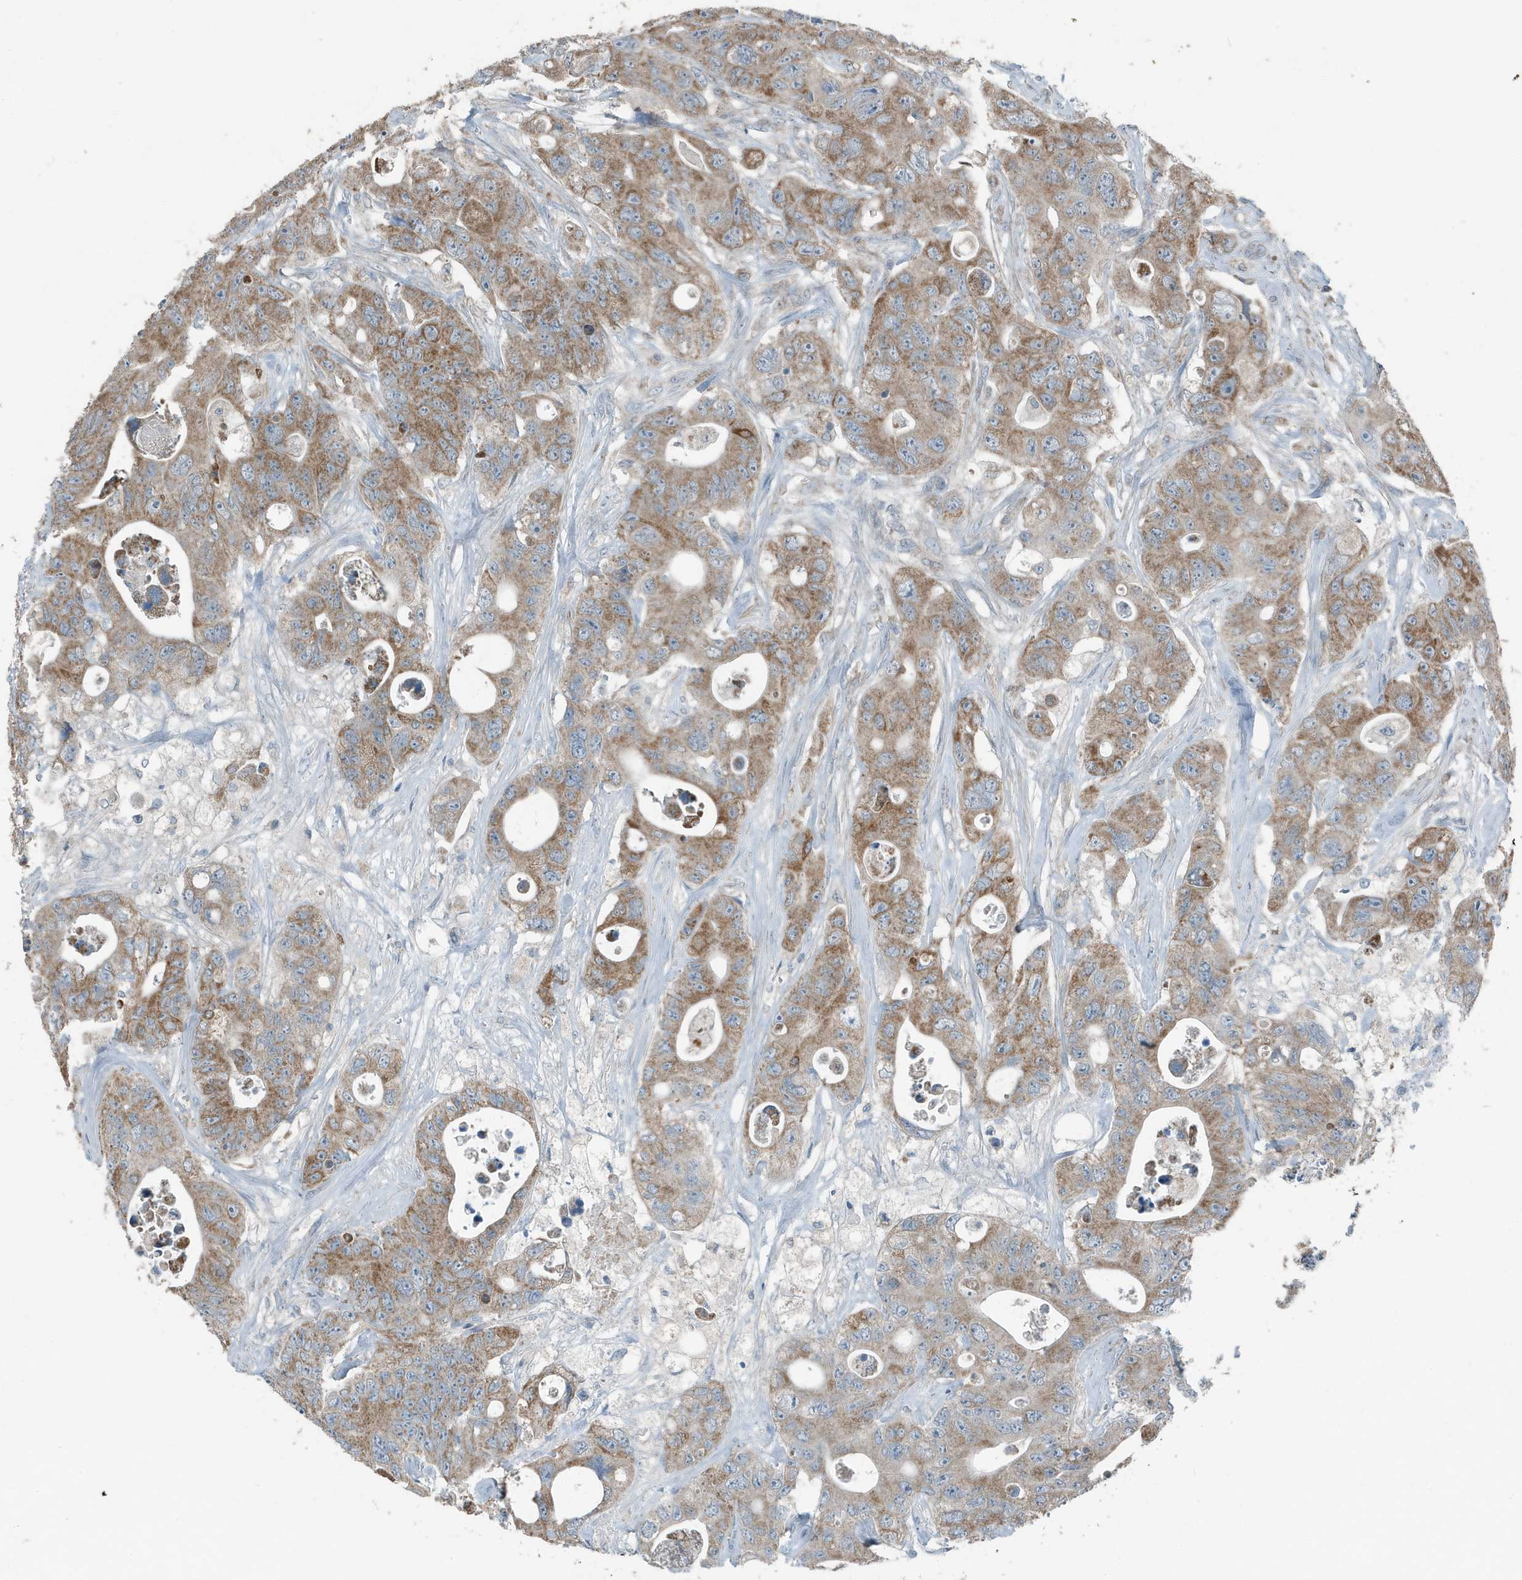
{"staining": {"intensity": "moderate", "quantity": ">75%", "location": "cytoplasmic/membranous"}, "tissue": "colorectal cancer", "cell_type": "Tumor cells", "image_type": "cancer", "snomed": [{"axis": "morphology", "description": "Adenocarcinoma, NOS"}, {"axis": "topography", "description": "Colon"}], "caption": "The immunohistochemical stain labels moderate cytoplasmic/membranous expression in tumor cells of colorectal adenocarcinoma tissue.", "gene": "MT-CYB", "patient": {"sex": "female", "age": 46}}